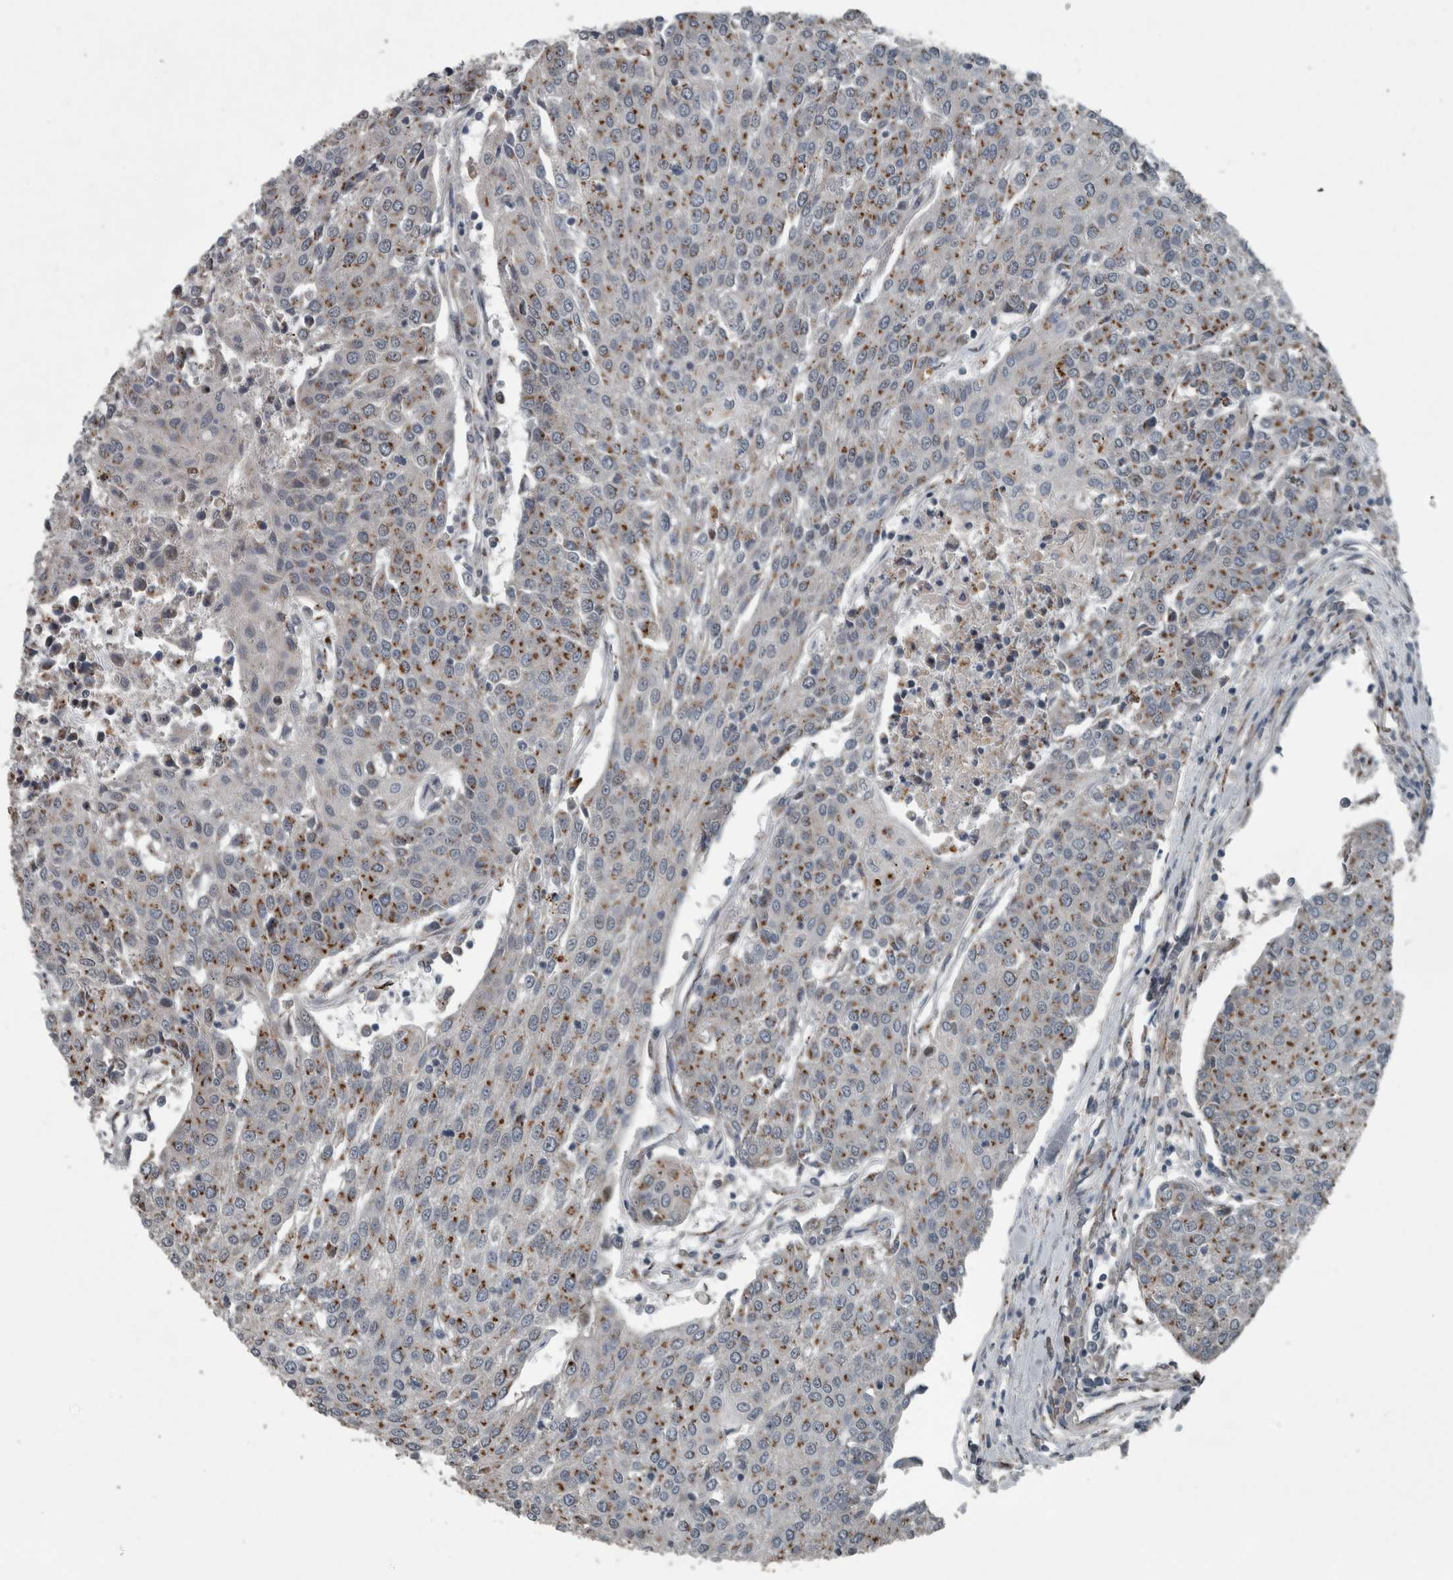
{"staining": {"intensity": "moderate", "quantity": ">75%", "location": "cytoplasmic/membranous"}, "tissue": "urothelial cancer", "cell_type": "Tumor cells", "image_type": "cancer", "snomed": [{"axis": "morphology", "description": "Urothelial carcinoma, High grade"}, {"axis": "topography", "description": "Urinary bladder"}], "caption": "High-grade urothelial carcinoma stained with IHC reveals moderate cytoplasmic/membranous positivity in approximately >75% of tumor cells.", "gene": "ZNF345", "patient": {"sex": "female", "age": 85}}